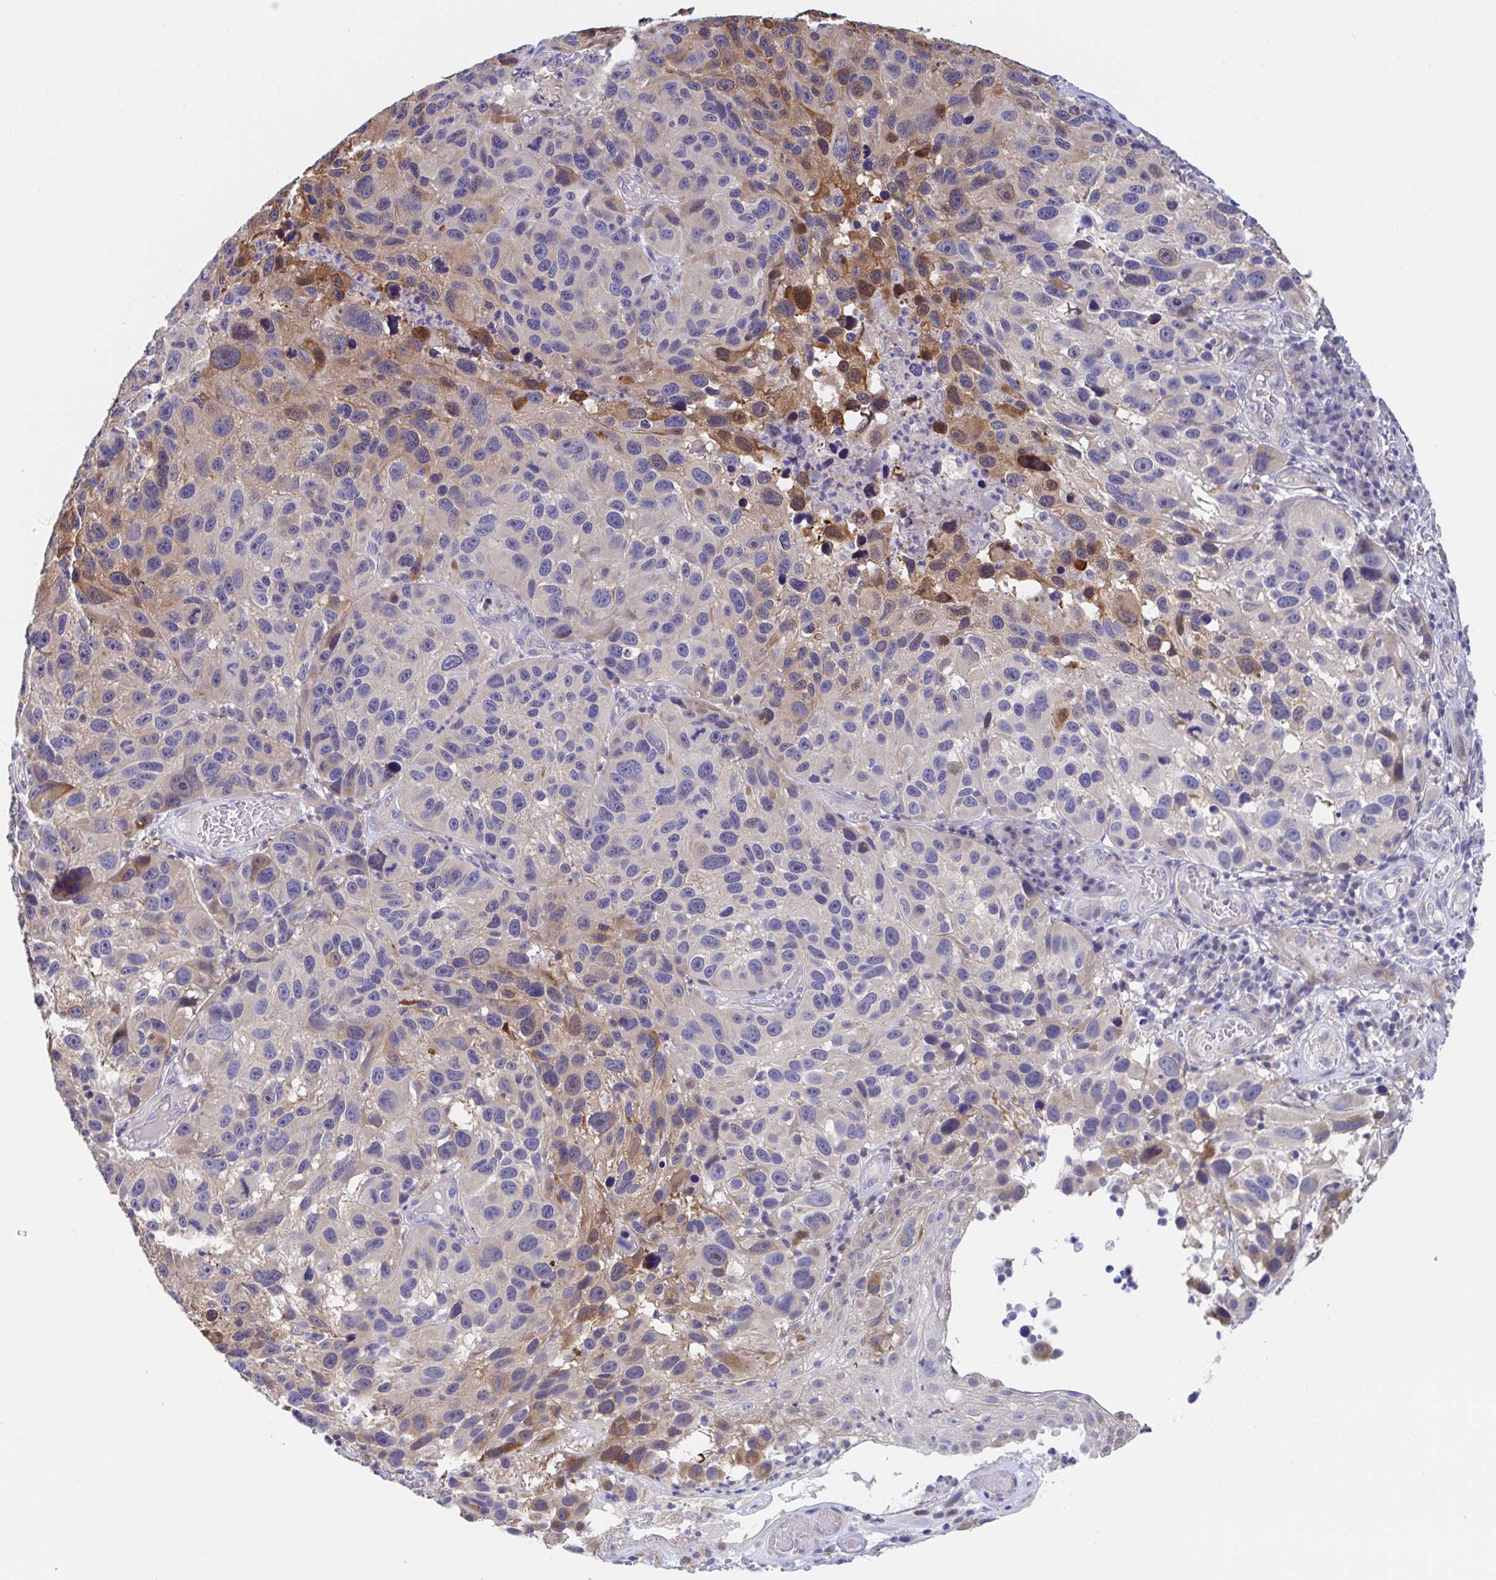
{"staining": {"intensity": "strong", "quantity": "<25%", "location": "cytoplasmic/membranous,nuclear"}, "tissue": "melanoma", "cell_type": "Tumor cells", "image_type": "cancer", "snomed": [{"axis": "morphology", "description": "Malignant melanoma, NOS"}, {"axis": "topography", "description": "Skin"}], "caption": "Immunohistochemical staining of melanoma demonstrates strong cytoplasmic/membranous and nuclear protein positivity in about <25% of tumor cells.", "gene": "P2RX3", "patient": {"sex": "male", "age": 53}}